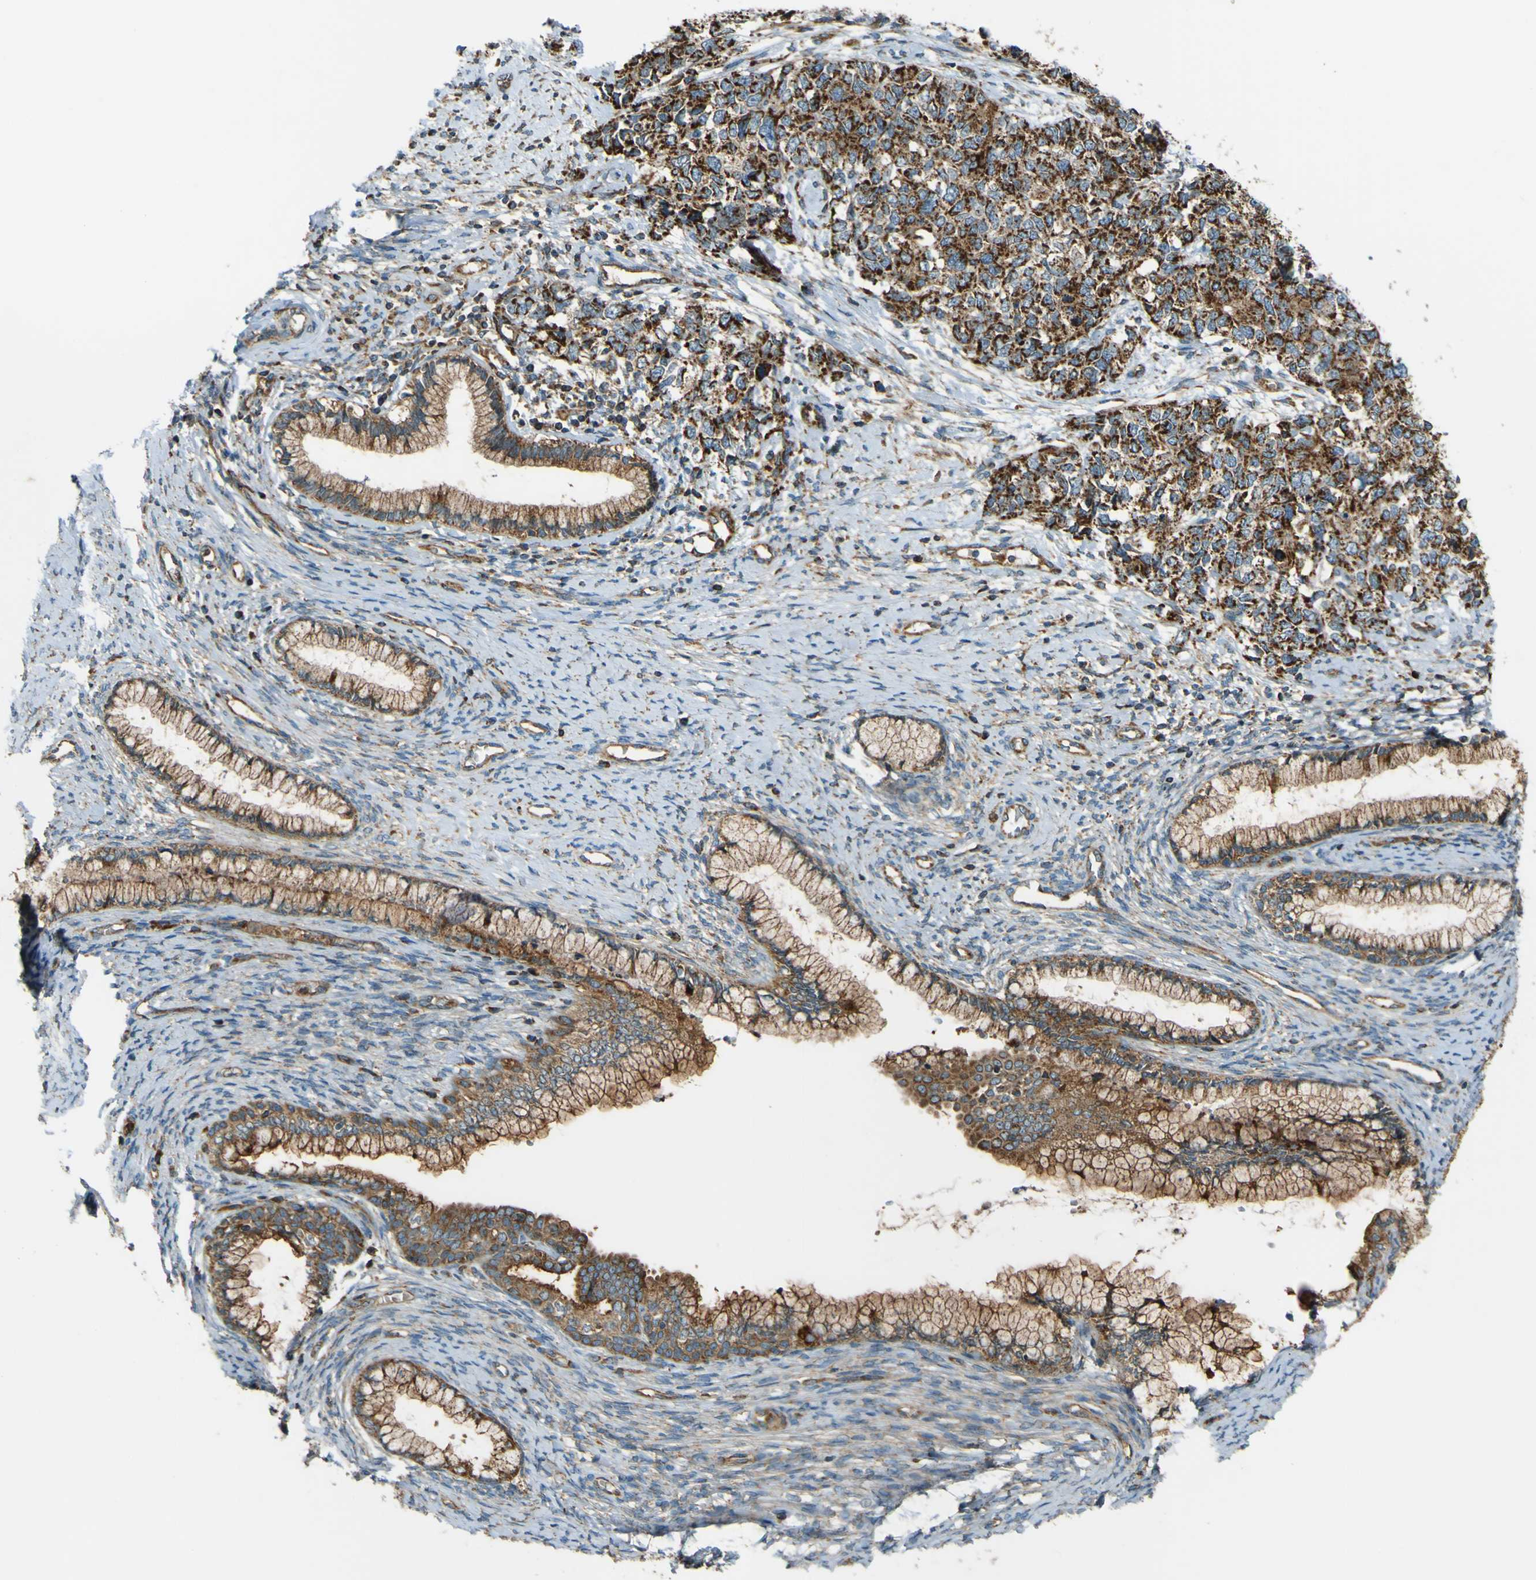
{"staining": {"intensity": "strong", "quantity": ">75%", "location": "cytoplasmic/membranous"}, "tissue": "cervical cancer", "cell_type": "Tumor cells", "image_type": "cancer", "snomed": [{"axis": "morphology", "description": "Squamous cell carcinoma, NOS"}, {"axis": "topography", "description": "Cervix"}], "caption": "About >75% of tumor cells in human cervical cancer display strong cytoplasmic/membranous protein staining as visualized by brown immunohistochemical staining.", "gene": "DNAJC5", "patient": {"sex": "female", "age": 63}}